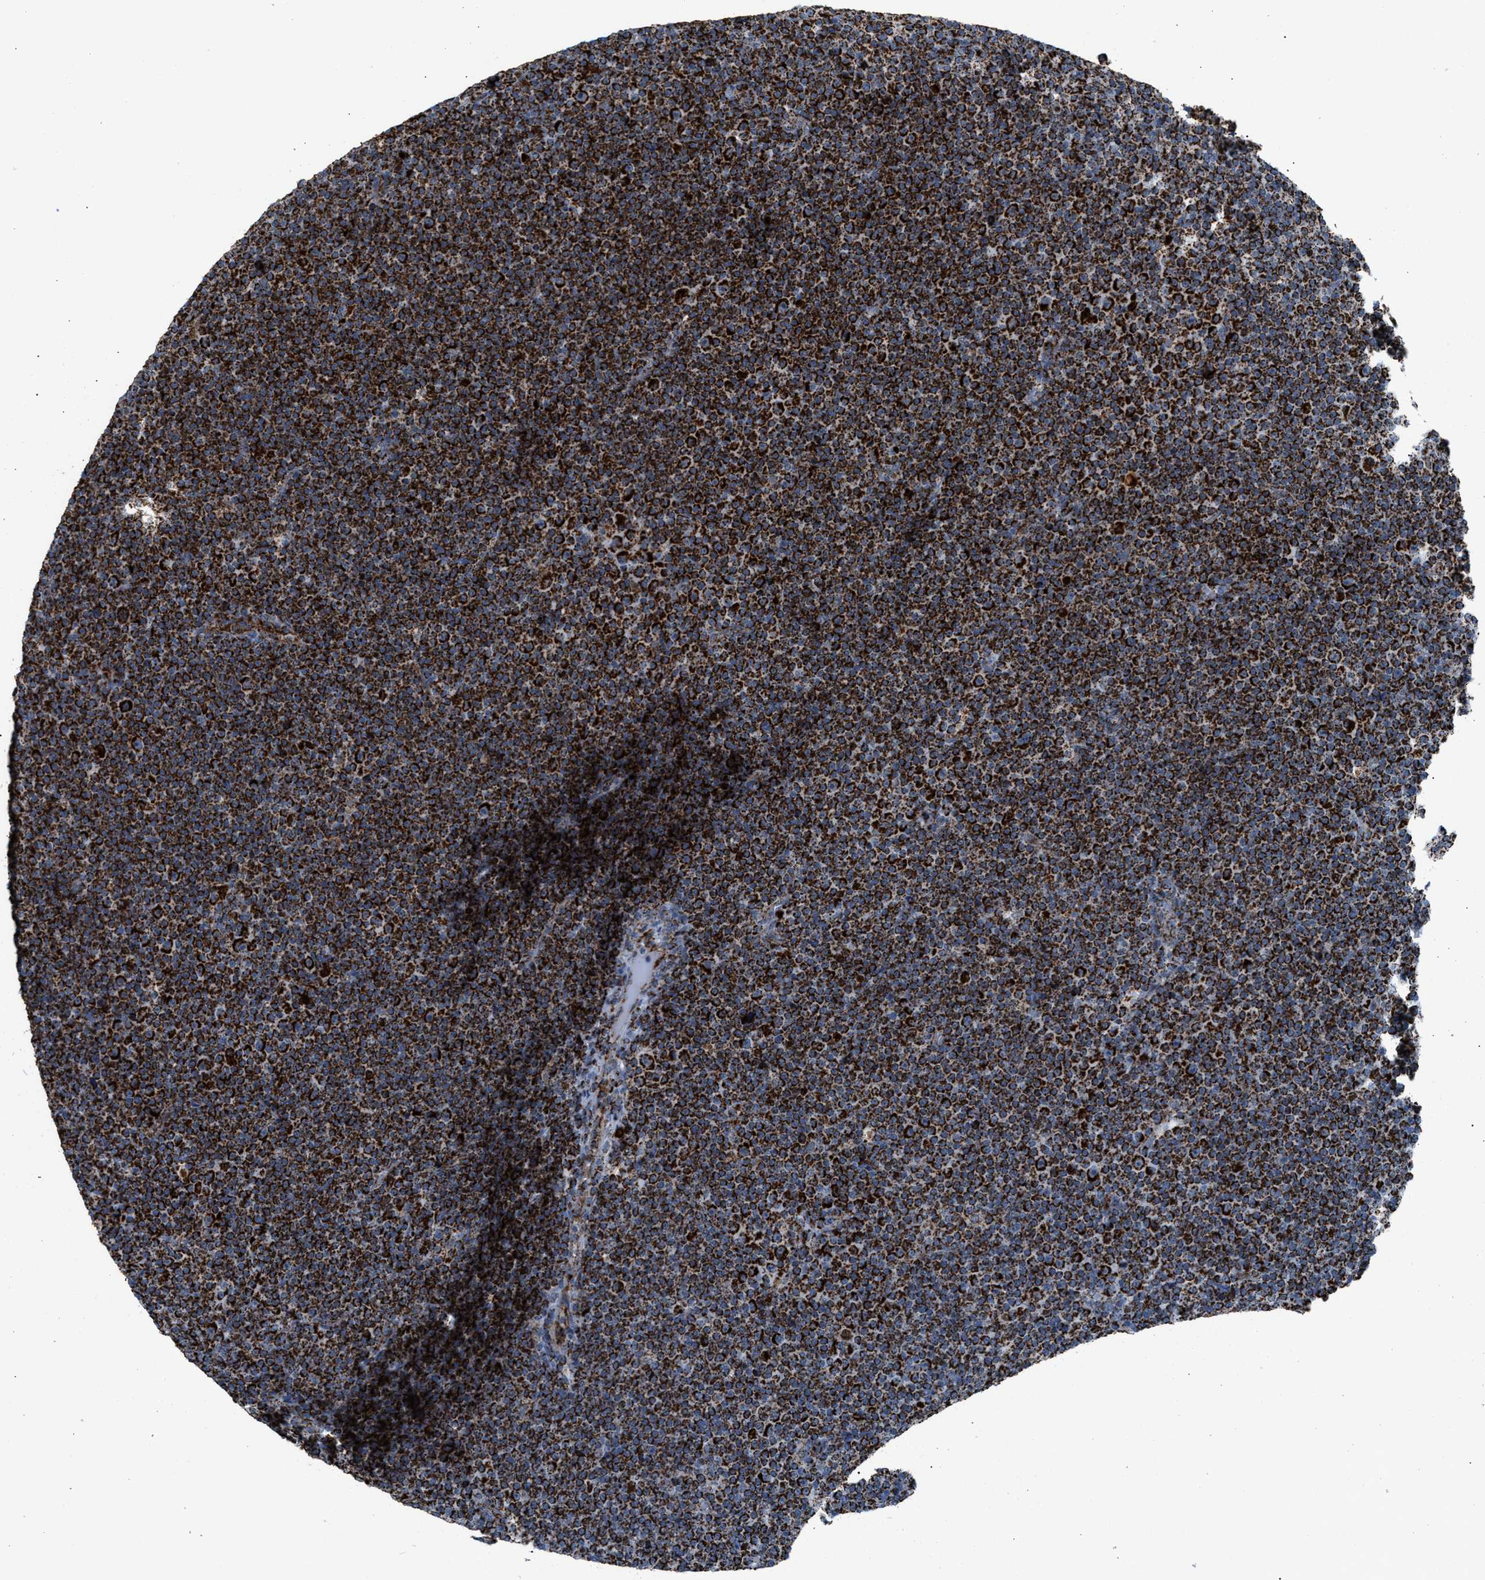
{"staining": {"intensity": "strong", "quantity": ">75%", "location": "cytoplasmic/membranous"}, "tissue": "lymphoma", "cell_type": "Tumor cells", "image_type": "cancer", "snomed": [{"axis": "morphology", "description": "Malignant lymphoma, non-Hodgkin's type, Low grade"}, {"axis": "topography", "description": "Lymph node"}], "caption": "A brown stain shows strong cytoplasmic/membranous expression of a protein in human lymphoma tumor cells.", "gene": "PMPCA", "patient": {"sex": "female", "age": 67}}